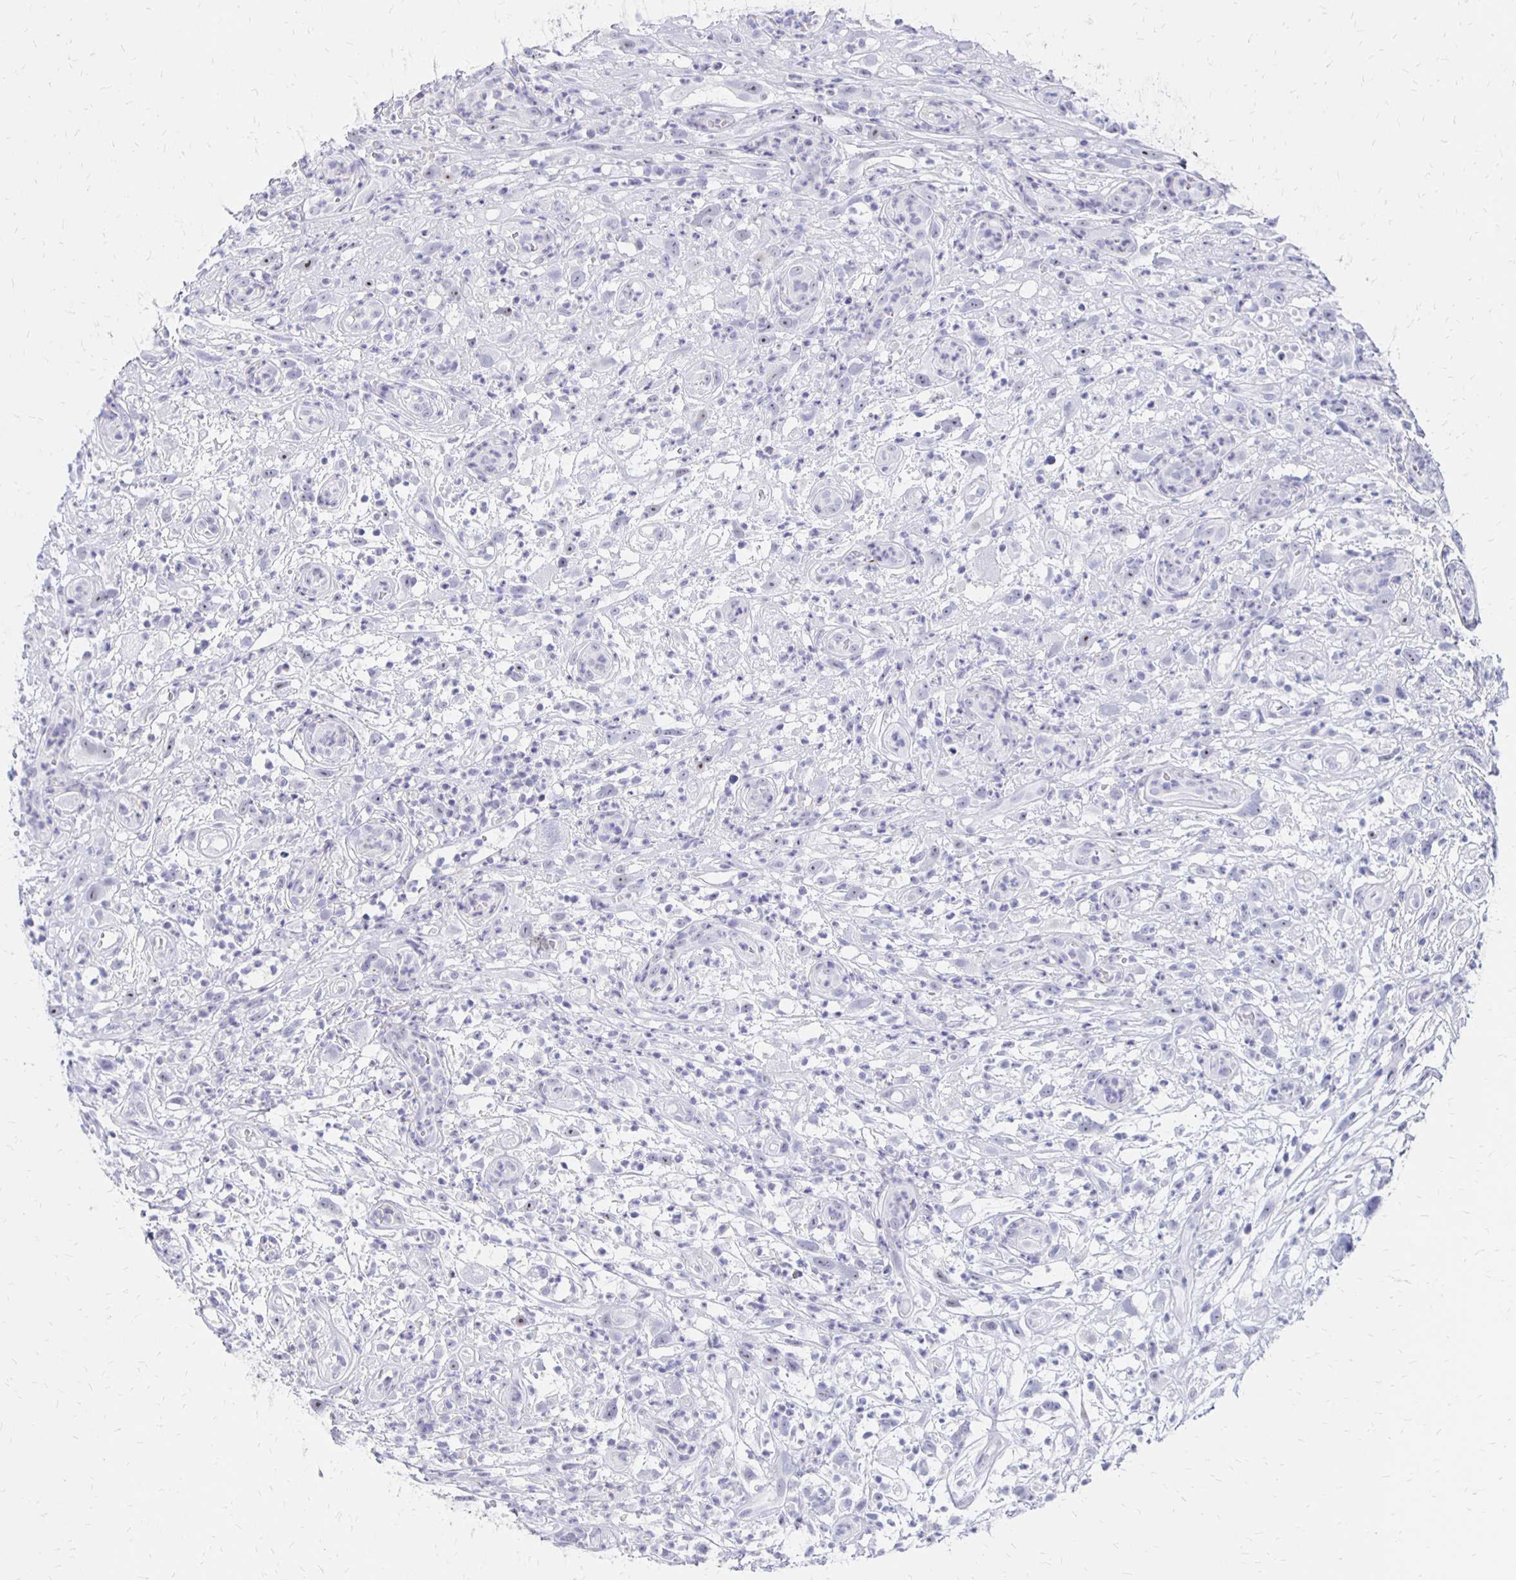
{"staining": {"intensity": "negative", "quantity": "none", "location": "none"}, "tissue": "head and neck cancer", "cell_type": "Tumor cells", "image_type": "cancer", "snomed": [{"axis": "morphology", "description": "Squamous cell carcinoma, NOS"}, {"axis": "topography", "description": "Head-Neck"}], "caption": "Tumor cells are negative for protein expression in human head and neck cancer (squamous cell carcinoma).", "gene": "SYT2", "patient": {"sex": "male", "age": 65}}